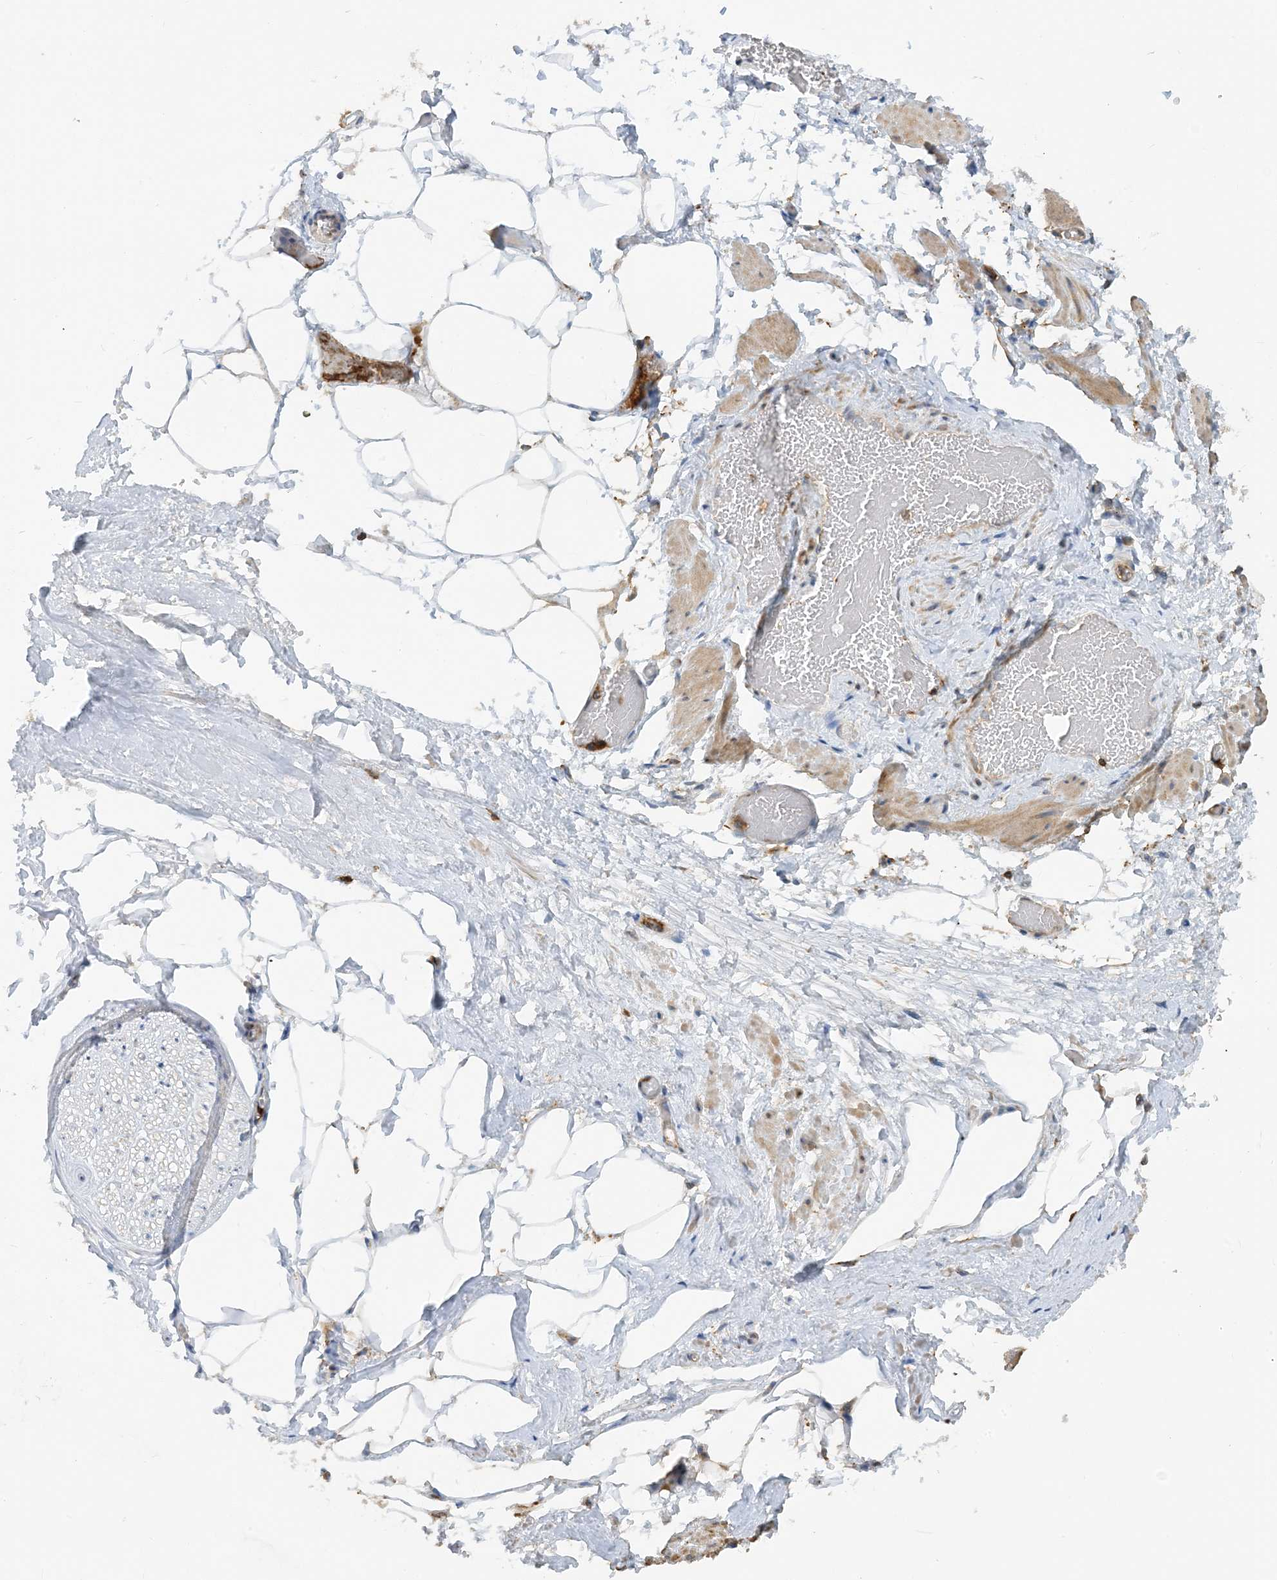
{"staining": {"intensity": "moderate", "quantity": "<25%", "location": "cytoplasmic/membranous"}, "tissue": "adipose tissue", "cell_type": "Adipocytes", "image_type": "normal", "snomed": [{"axis": "morphology", "description": "Normal tissue, NOS"}, {"axis": "morphology", "description": "Adenocarcinoma, Low grade"}, {"axis": "topography", "description": "Prostate"}, {"axis": "topography", "description": "Peripheral nerve tissue"}], "caption": "Adipose tissue stained with IHC exhibits moderate cytoplasmic/membranous positivity in about <25% of adipocytes.", "gene": "SFMBT2", "patient": {"sex": "male", "age": 63}}